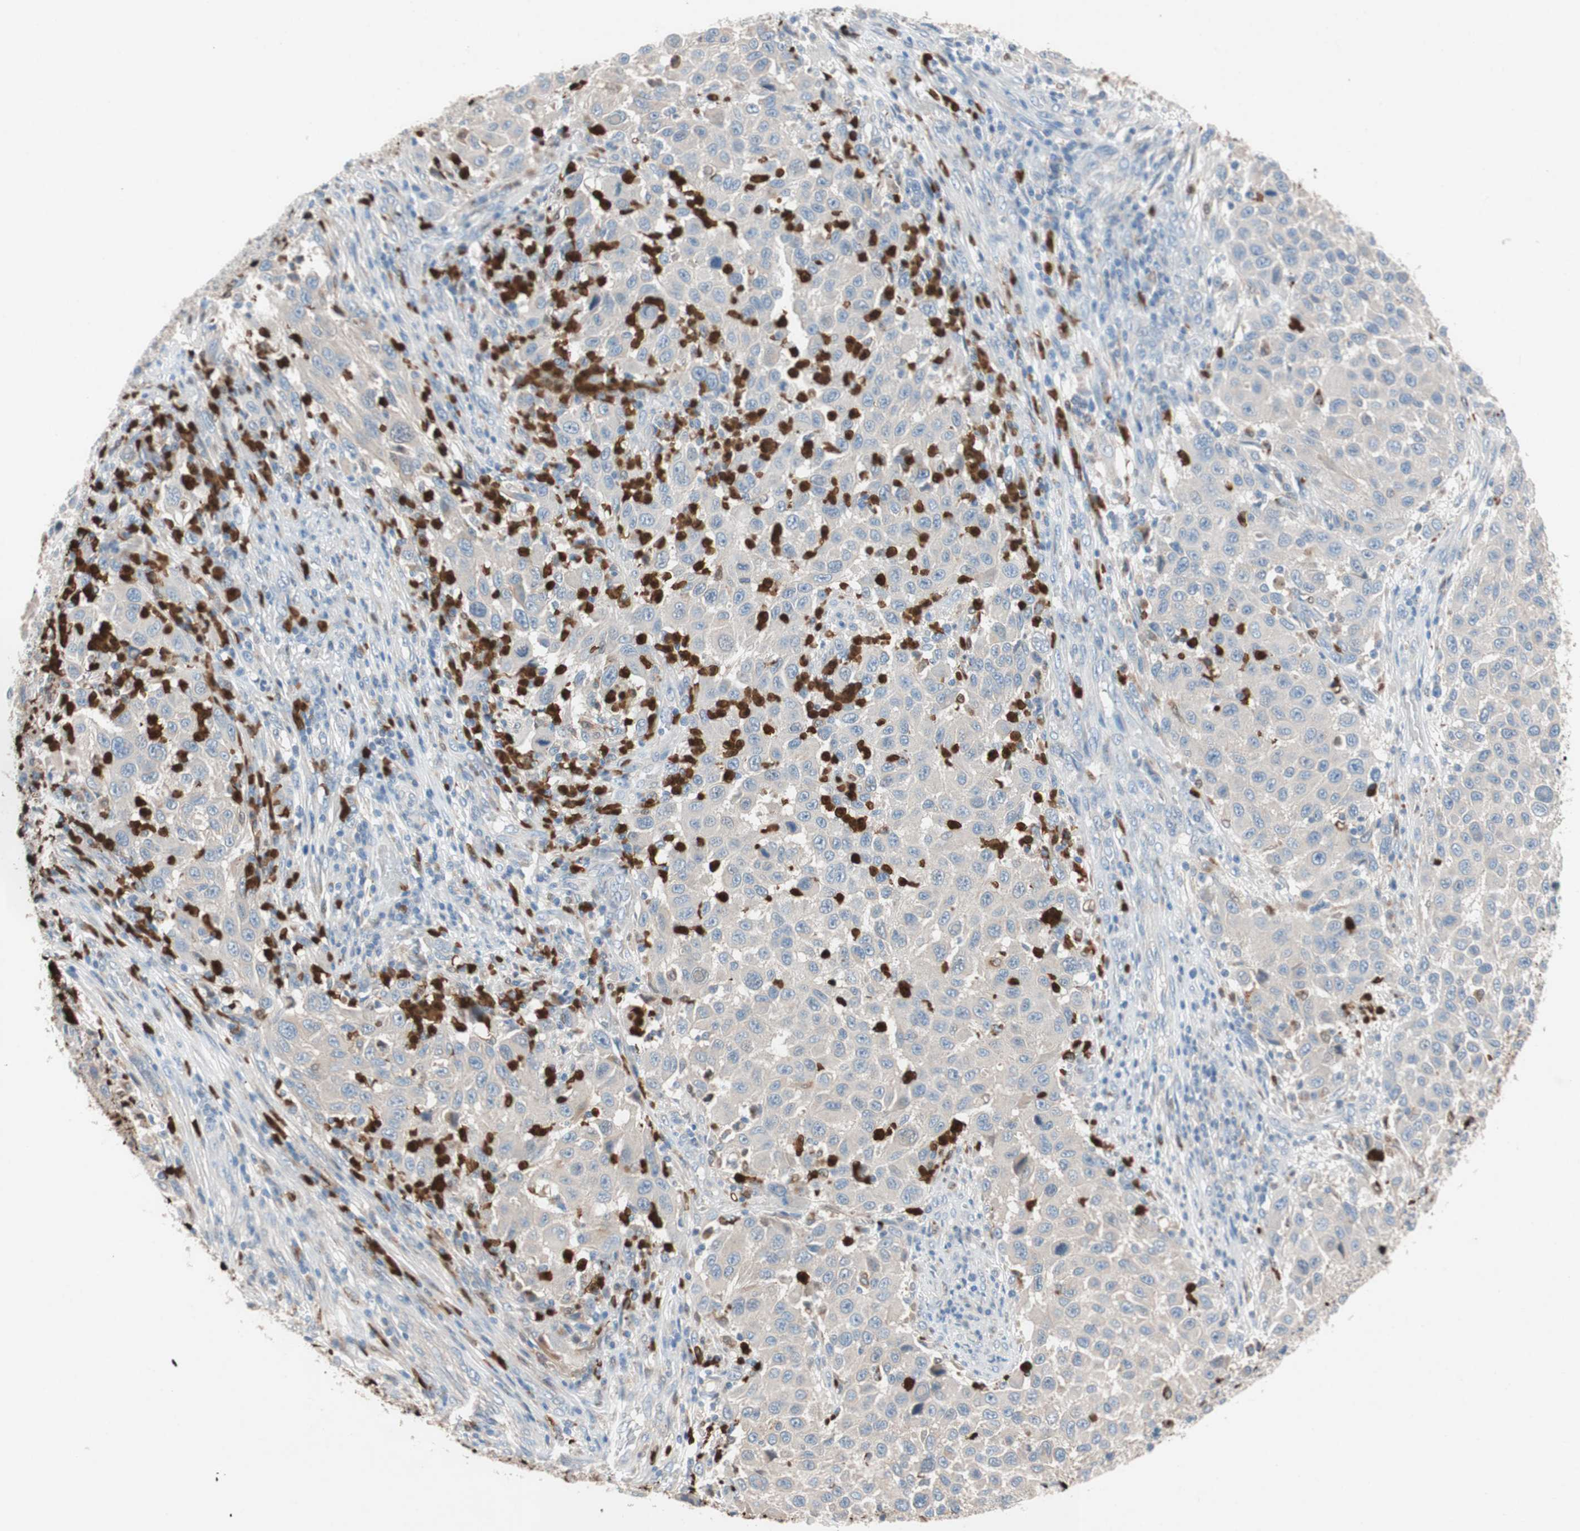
{"staining": {"intensity": "weak", "quantity": ">75%", "location": "cytoplasmic/membranous"}, "tissue": "melanoma", "cell_type": "Tumor cells", "image_type": "cancer", "snomed": [{"axis": "morphology", "description": "Malignant melanoma, Metastatic site"}, {"axis": "topography", "description": "Lymph node"}], "caption": "A low amount of weak cytoplasmic/membranous positivity is appreciated in approximately >75% of tumor cells in malignant melanoma (metastatic site) tissue. The protein of interest is shown in brown color, while the nuclei are stained blue.", "gene": "CLEC4D", "patient": {"sex": "male", "age": 61}}